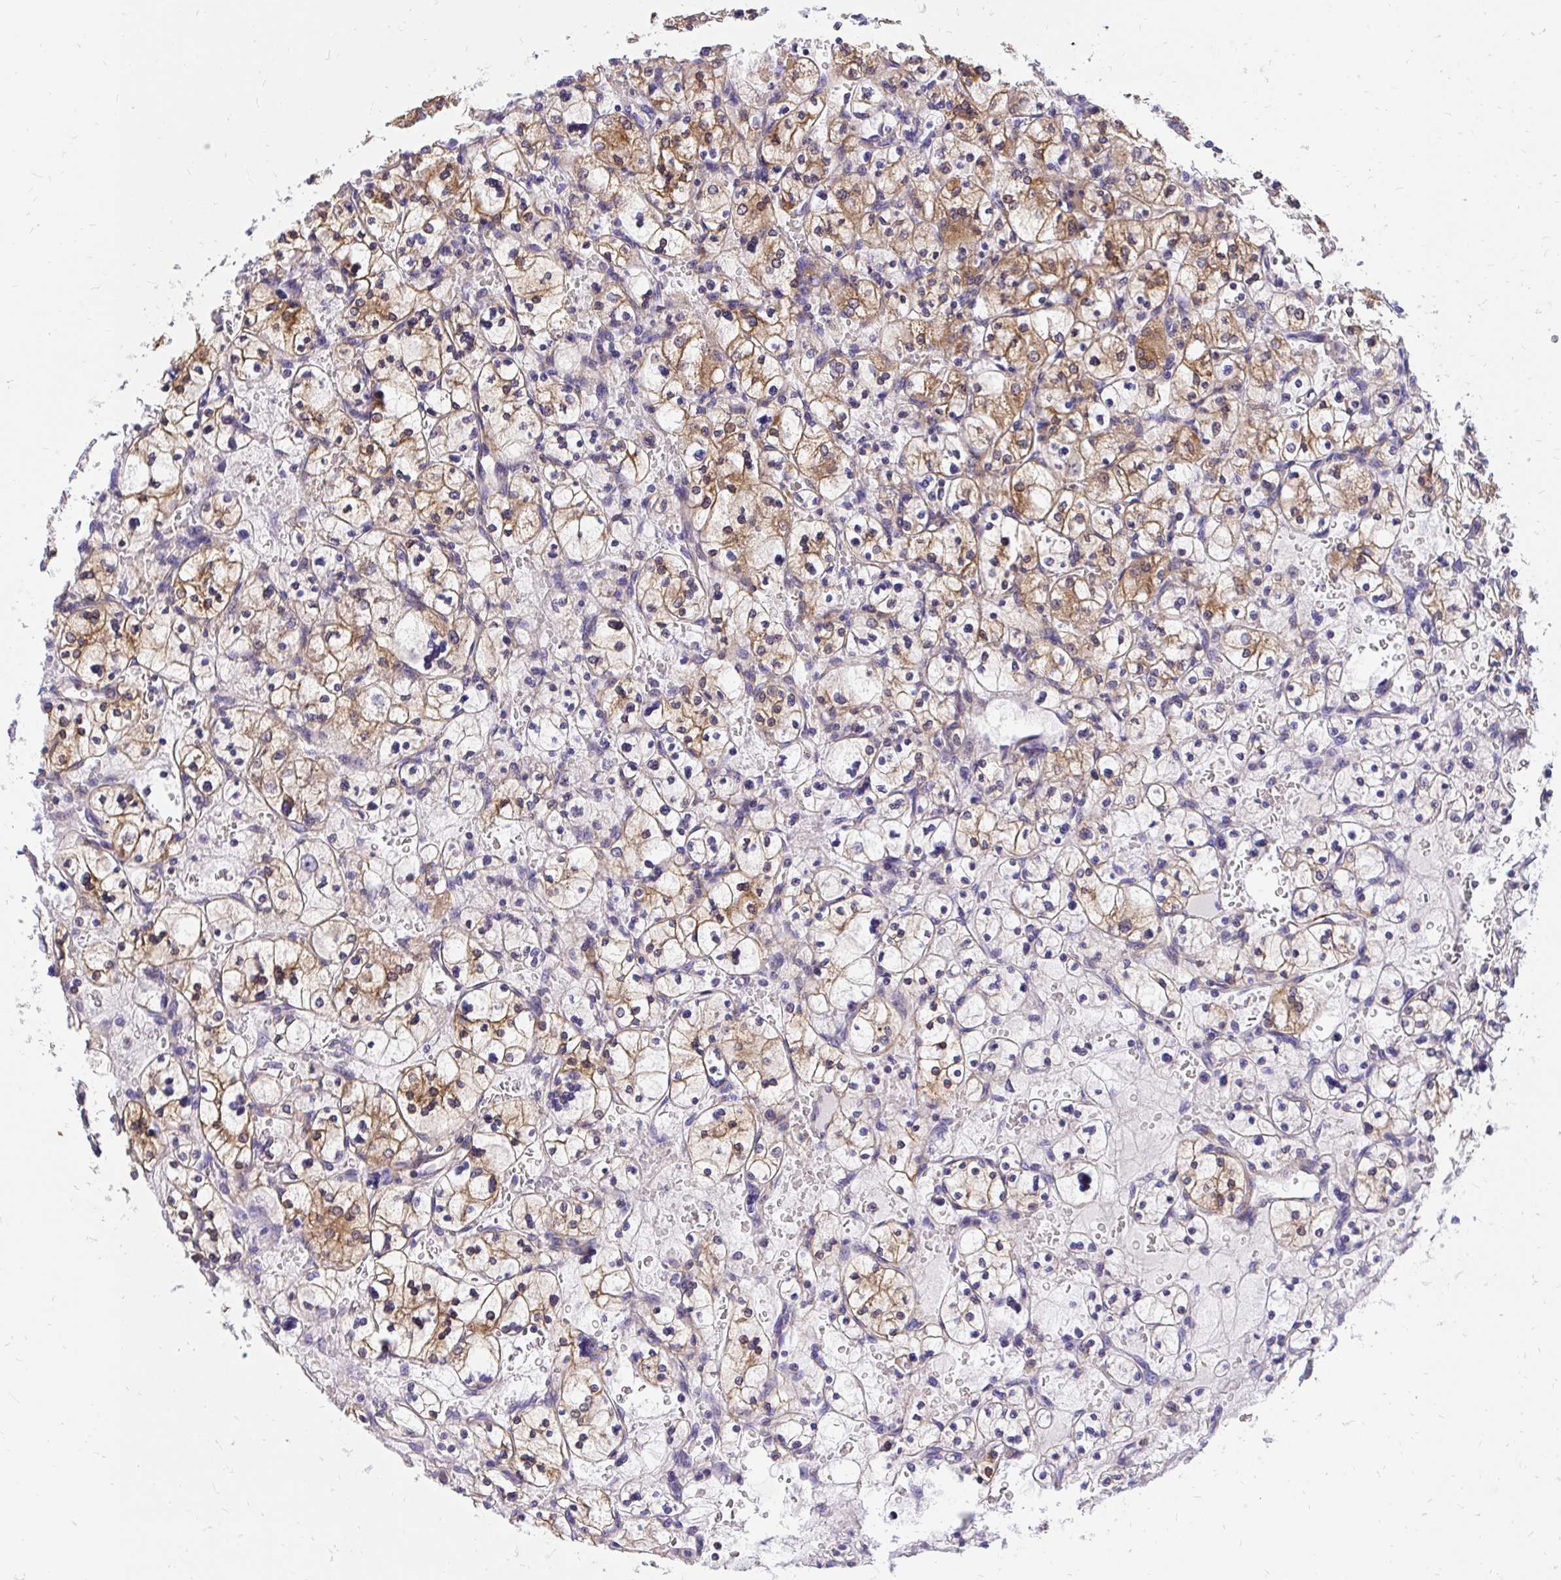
{"staining": {"intensity": "strong", "quantity": "25%-75%", "location": "cytoplasmic/membranous"}, "tissue": "renal cancer", "cell_type": "Tumor cells", "image_type": "cancer", "snomed": [{"axis": "morphology", "description": "Adenocarcinoma, NOS"}, {"axis": "topography", "description": "Kidney"}], "caption": "Tumor cells display strong cytoplasmic/membranous staining in approximately 25%-75% of cells in adenocarcinoma (renal). The staining was performed using DAB (3,3'-diaminobenzidine), with brown indicating positive protein expression. Nuclei are stained blue with hematoxylin.", "gene": "ABCB10", "patient": {"sex": "female", "age": 83}}